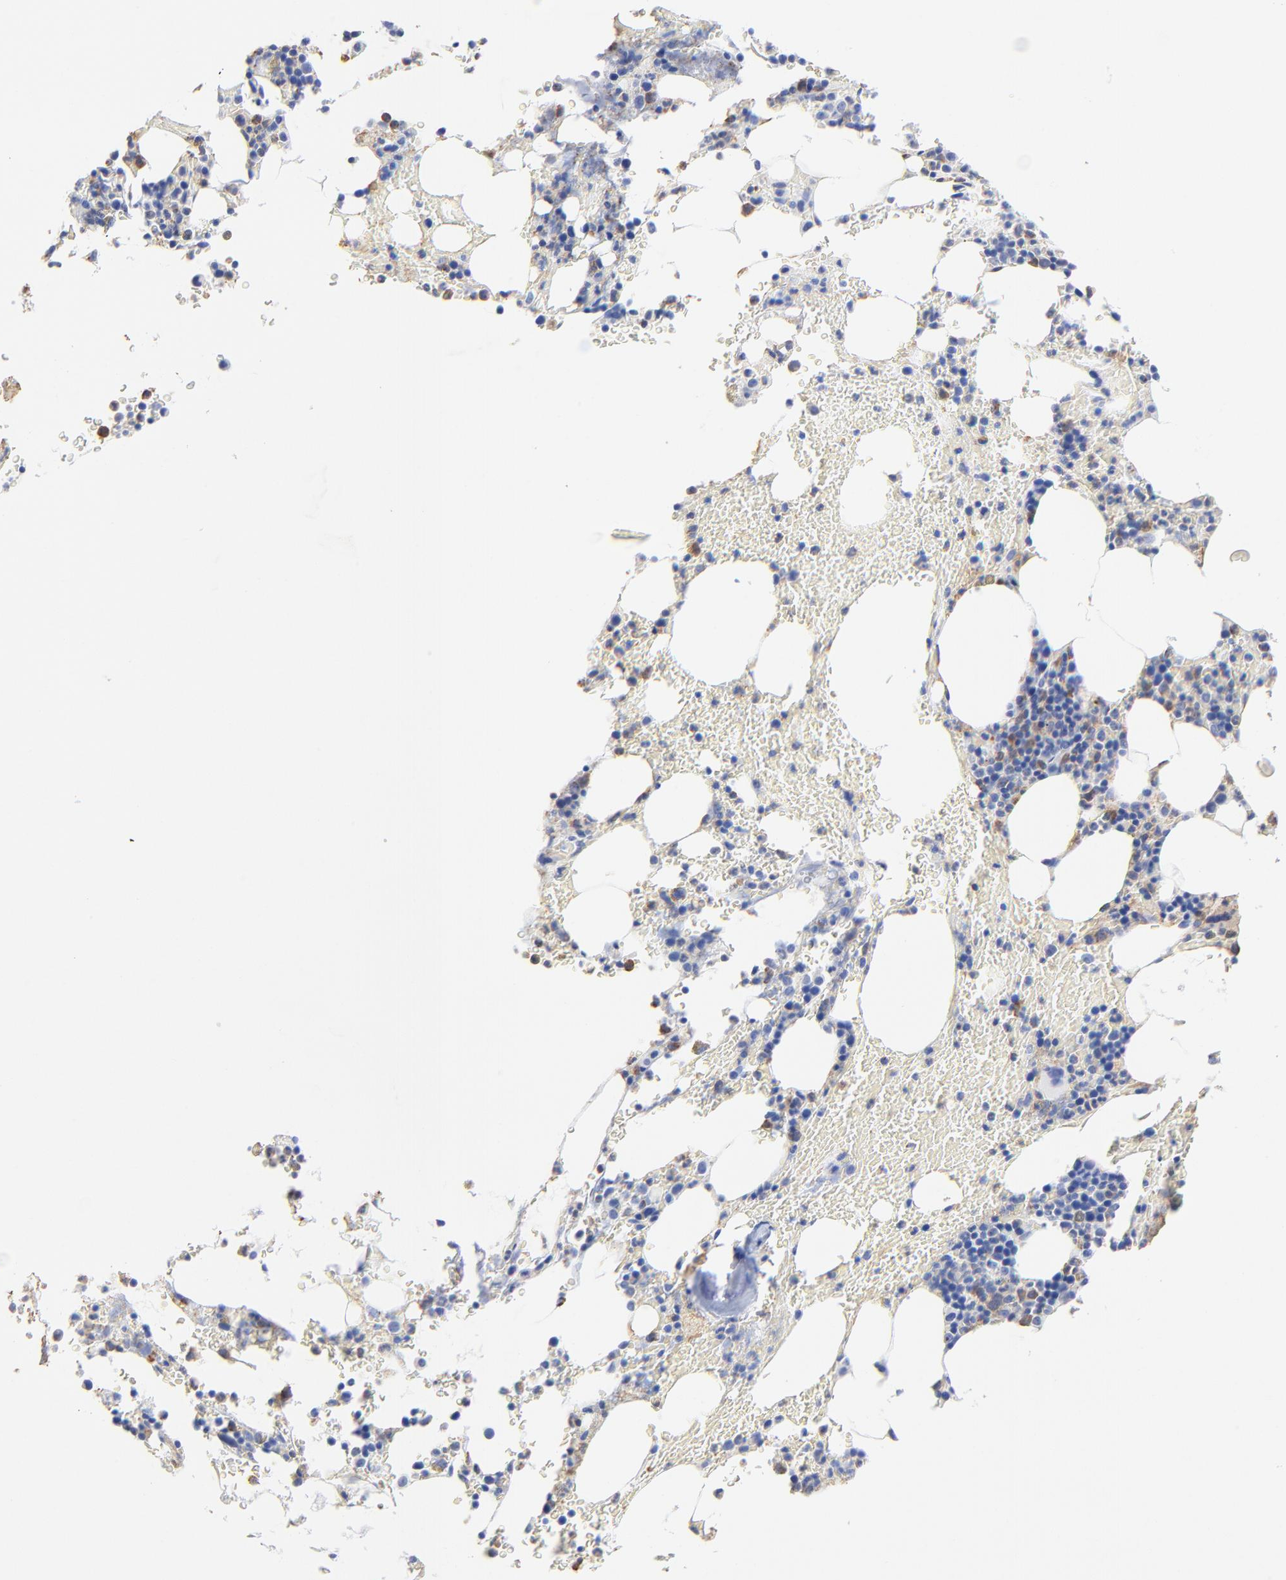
{"staining": {"intensity": "moderate", "quantity": "<25%", "location": "cytoplasmic/membranous"}, "tissue": "bone marrow", "cell_type": "Hematopoietic cells", "image_type": "normal", "snomed": [{"axis": "morphology", "description": "Normal tissue, NOS"}, {"axis": "topography", "description": "Bone marrow"}], "caption": "Immunohistochemical staining of benign bone marrow demonstrates <25% levels of moderate cytoplasmic/membranous protein positivity in about <25% of hematopoietic cells.", "gene": "TAGLN2", "patient": {"sex": "female", "age": 73}}